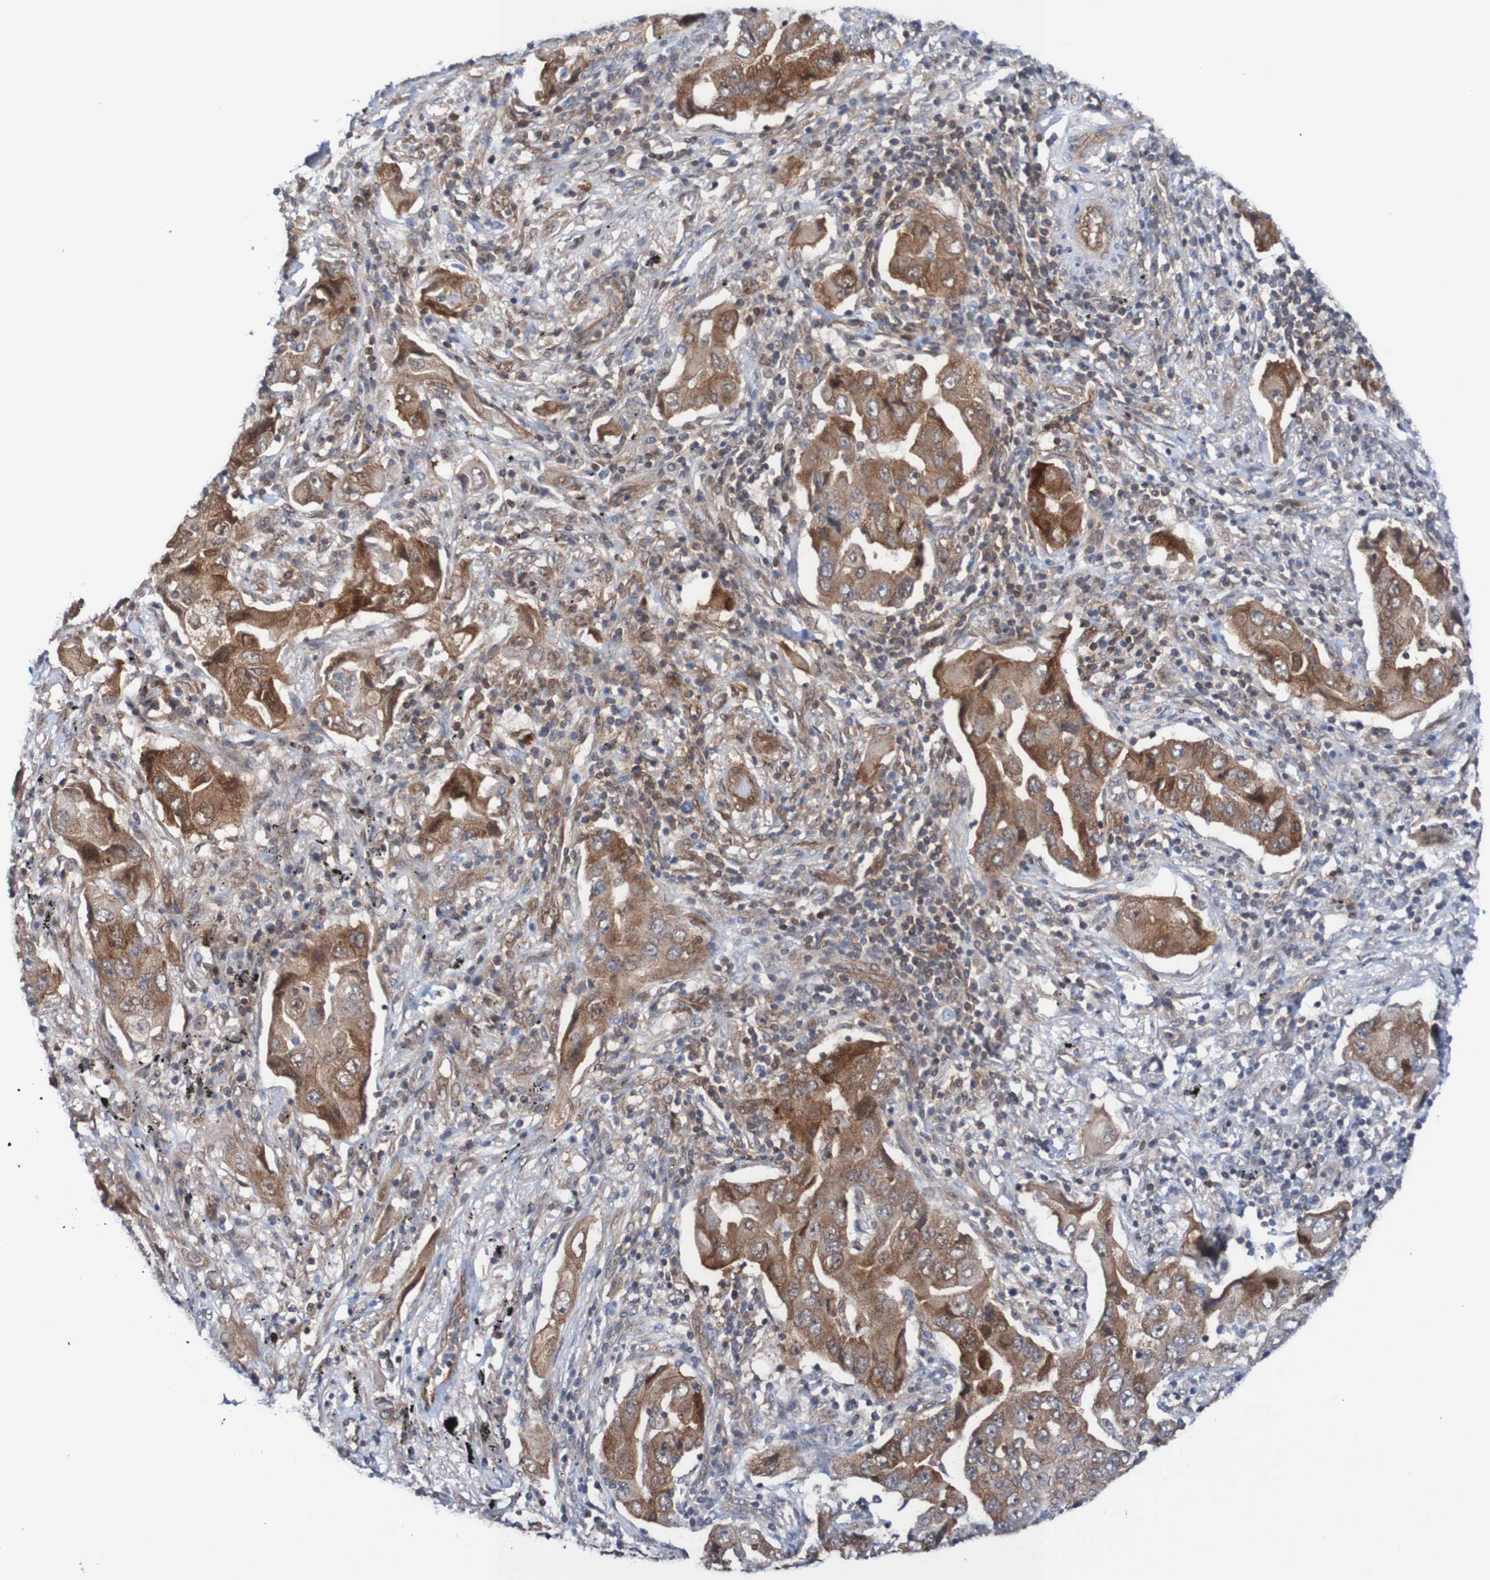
{"staining": {"intensity": "moderate", "quantity": ">75%", "location": "cytoplasmic/membranous"}, "tissue": "lung cancer", "cell_type": "Tumor cells", "image_type": "cancer", "snomed": [{"axis": "morphology", "description": "Adenocarcinoma, NOS"}, {"axis": "topography", "description": "Lung"}], "caption": "Protein staining of lung adenocarcinoma tissue shows moderate cytoplasmic/membranous staining in about >75% of tumor cells. (DAB (3,3'-diaminobenzidine) IHC with brightfield microscopy, high magnification).", "gene": "RIGI", "patient": {"sex": "female", "age": 65}}